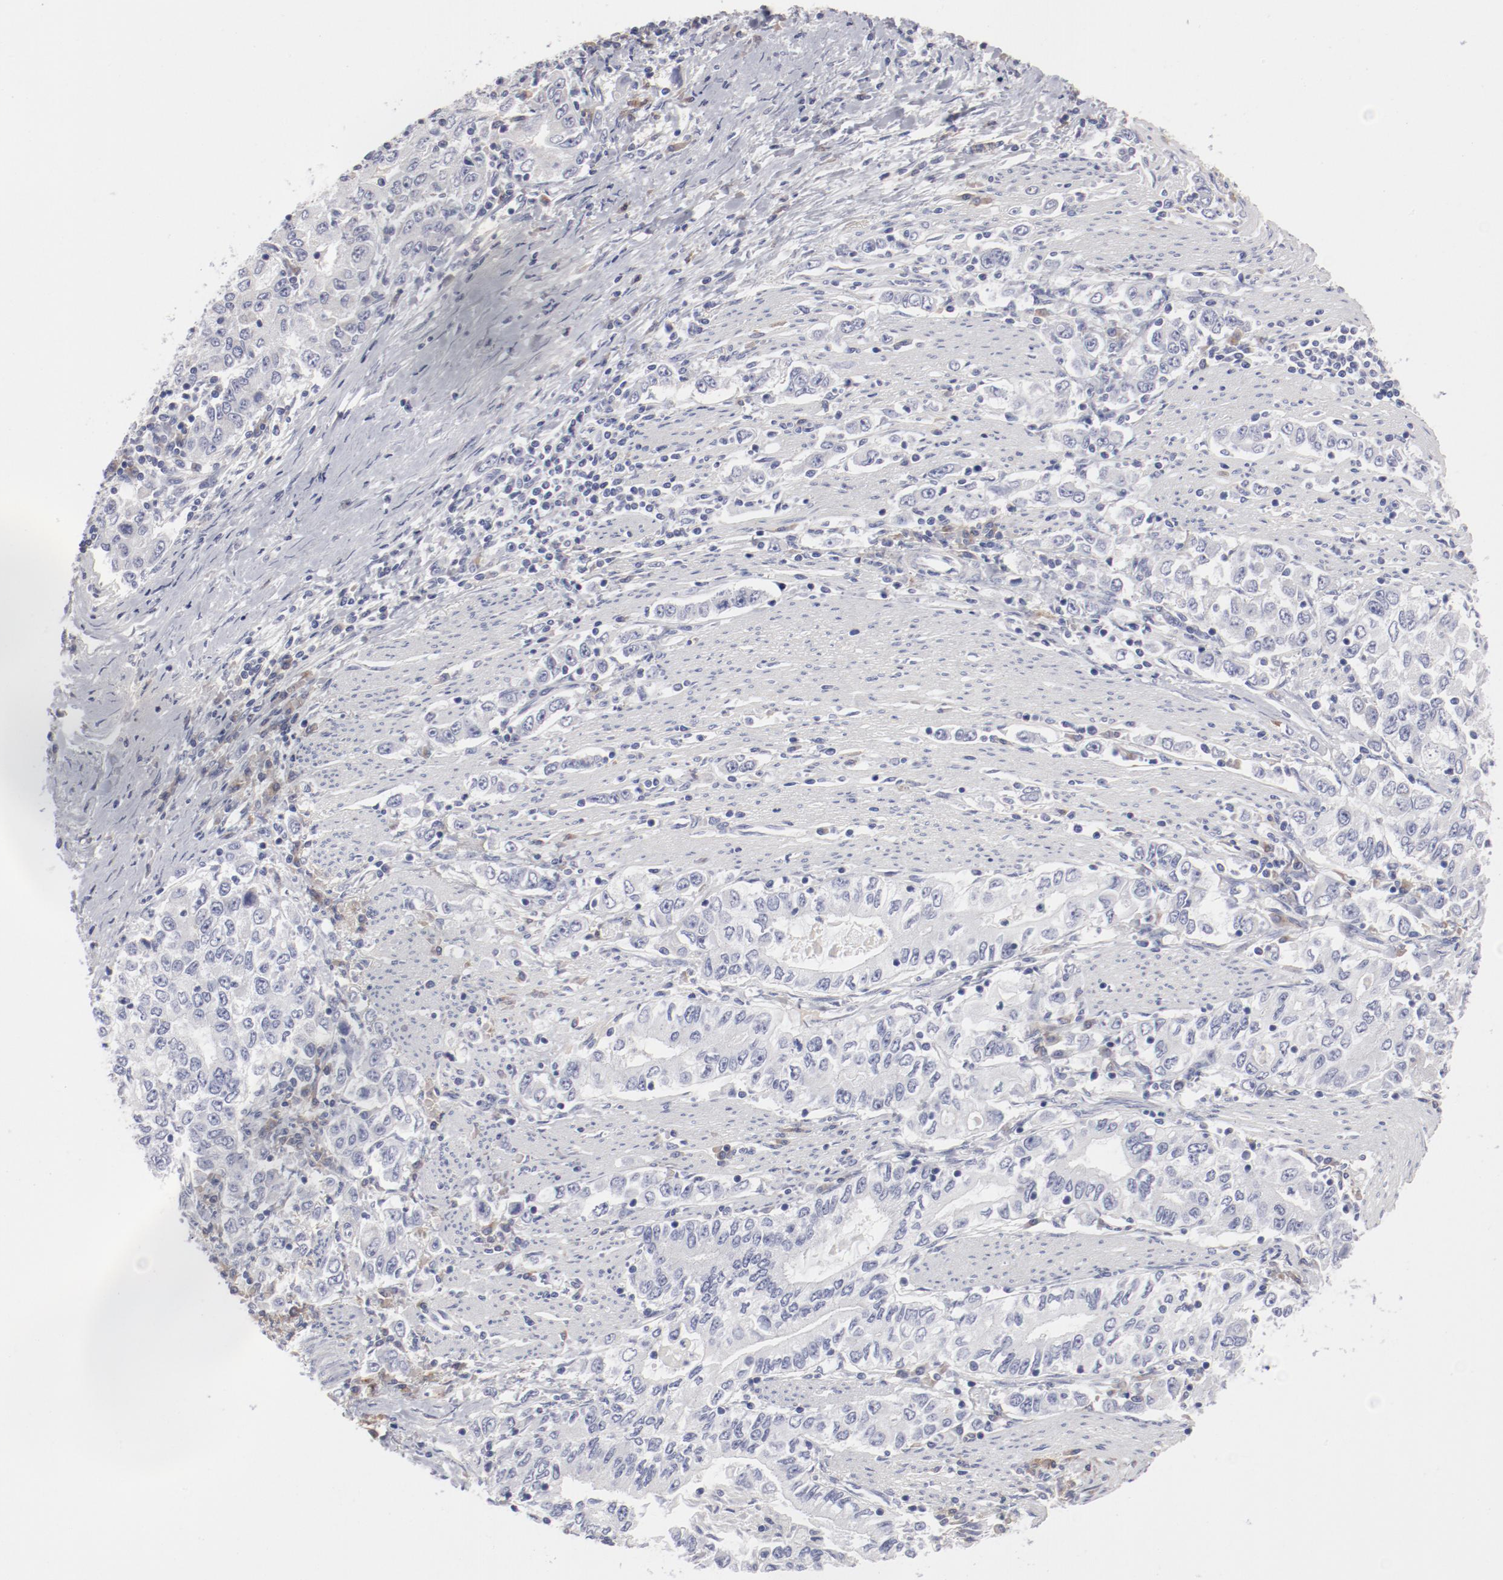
{"staining": {"intensity": "negative", "quantity": "none", "location": "none"}, "tissue": "stomach cancer", "cell_type": "Tumor cells", "image_type": "cancer", "snomed": [{"axis": "morphology", "description": "Adenocarcinoma, NOS"}, {"axis": "topography", "description": "Stomach, lower"}], "caption": "High power microscopy photomicrograph of an IHC micrograph of stomach cancer (adenocarcinoma), revealing no significant expression in tumor cells. Brightfield microscopy of immunohistochemistry (IHC) stained with DAB (brown) and hematoxylin (blue), captured at high magnification.", "gene": "LAX1", "patient": {"sex": "female", "age": 72}}